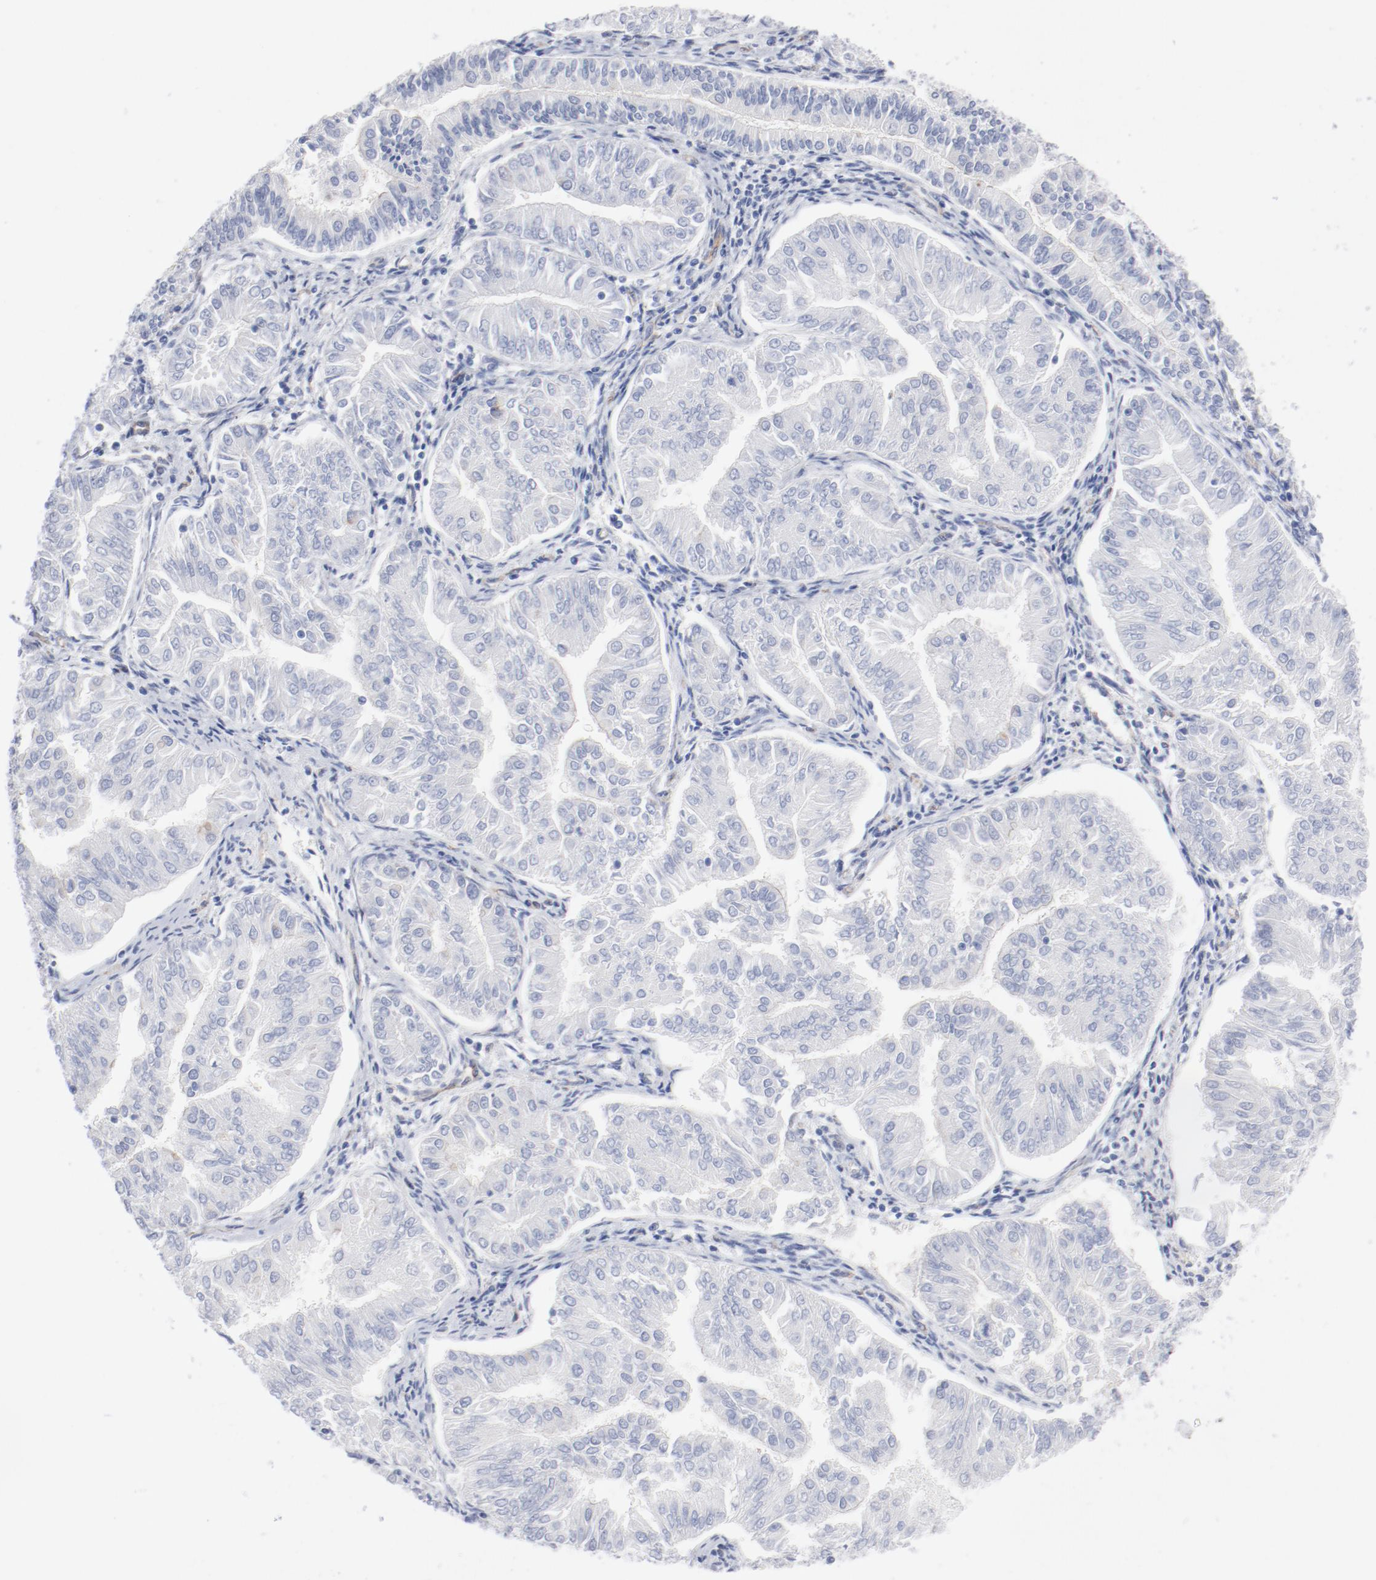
{"staining": {"intensity": "moderate", "quantity": "25%-75%", "location": "cytoplasmic/membranous"}, "tissue": "endometrial cancer", "cell_type": "Tumor cells", "image_type": "cancer", "snomed": [{"axis": "morphology", "description": "Adenocarcinoma, NOS"}, {"axis": "topography", "description": "Endometrium"}], "caption": "Approximately 25%-75% of tumor cells in endometrial cancer exhibit moderate cytoplasmic/membranous protein expression as visualized by brown immunohistochemical staining.", "gene": "SHANK3", "patient": {"sex": "female", "age": 53}}